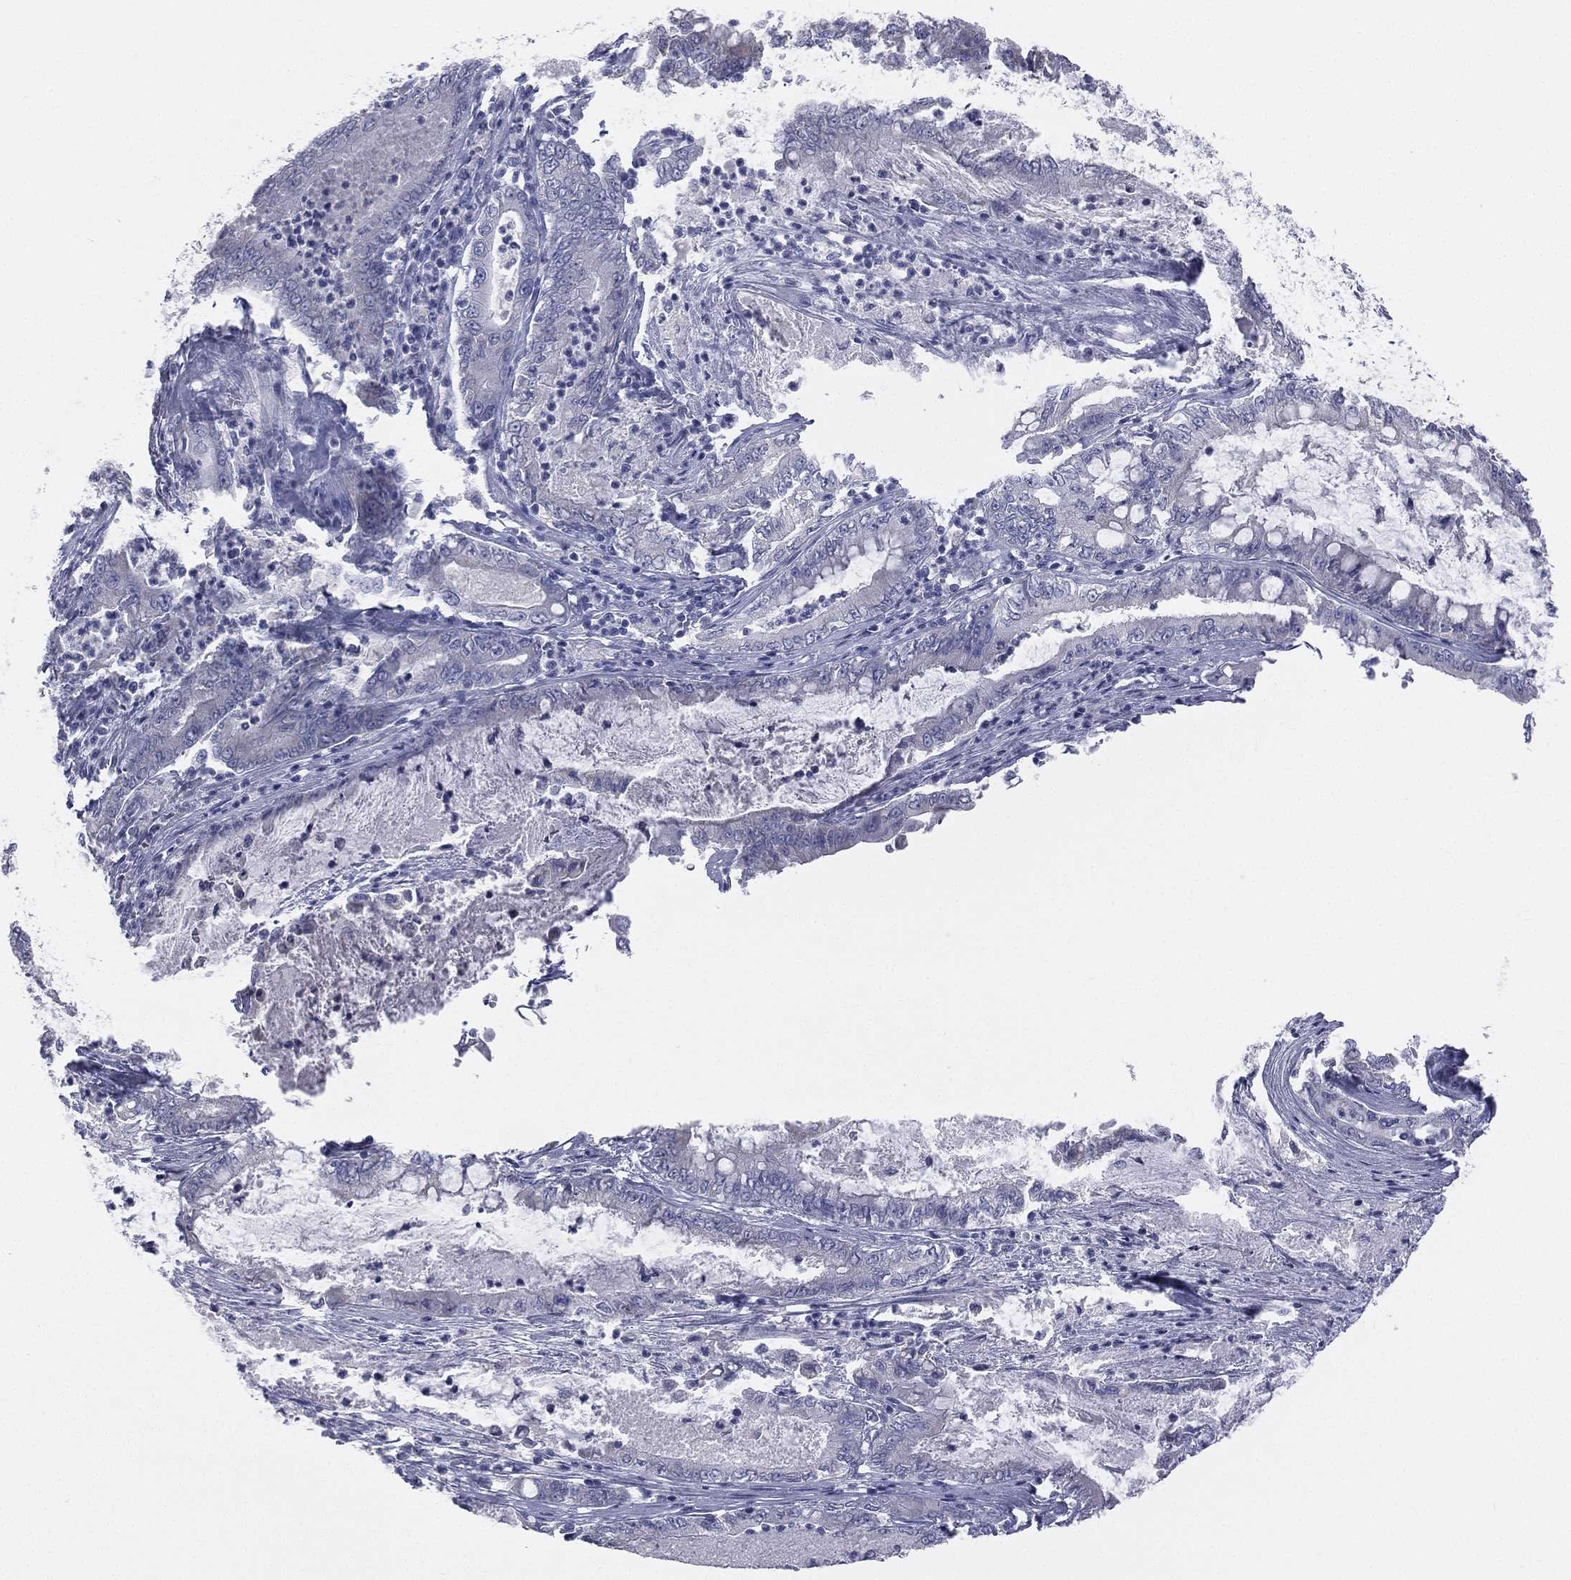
{"staining": {"intensity": "negative", "quantity": "none", "location": "none"}, "tissue": "pancreatic cancer", "cell_type": "Tumor cells", "image_type": "cancer", "snomed": [{"axis": "morphology", "description": "Adenocarcinoma, NOS"}, {"axis": "topography", "description": "Pancreas"}], "caption": "This image is of adenocarcinoma (pancreatic) stained with IHC to label a protein in brown with the nuclei are counter-stained blue. There is no staining in tumor cells.", "gene": "STK31", "patient": {"sex": "male", "age": 71}}